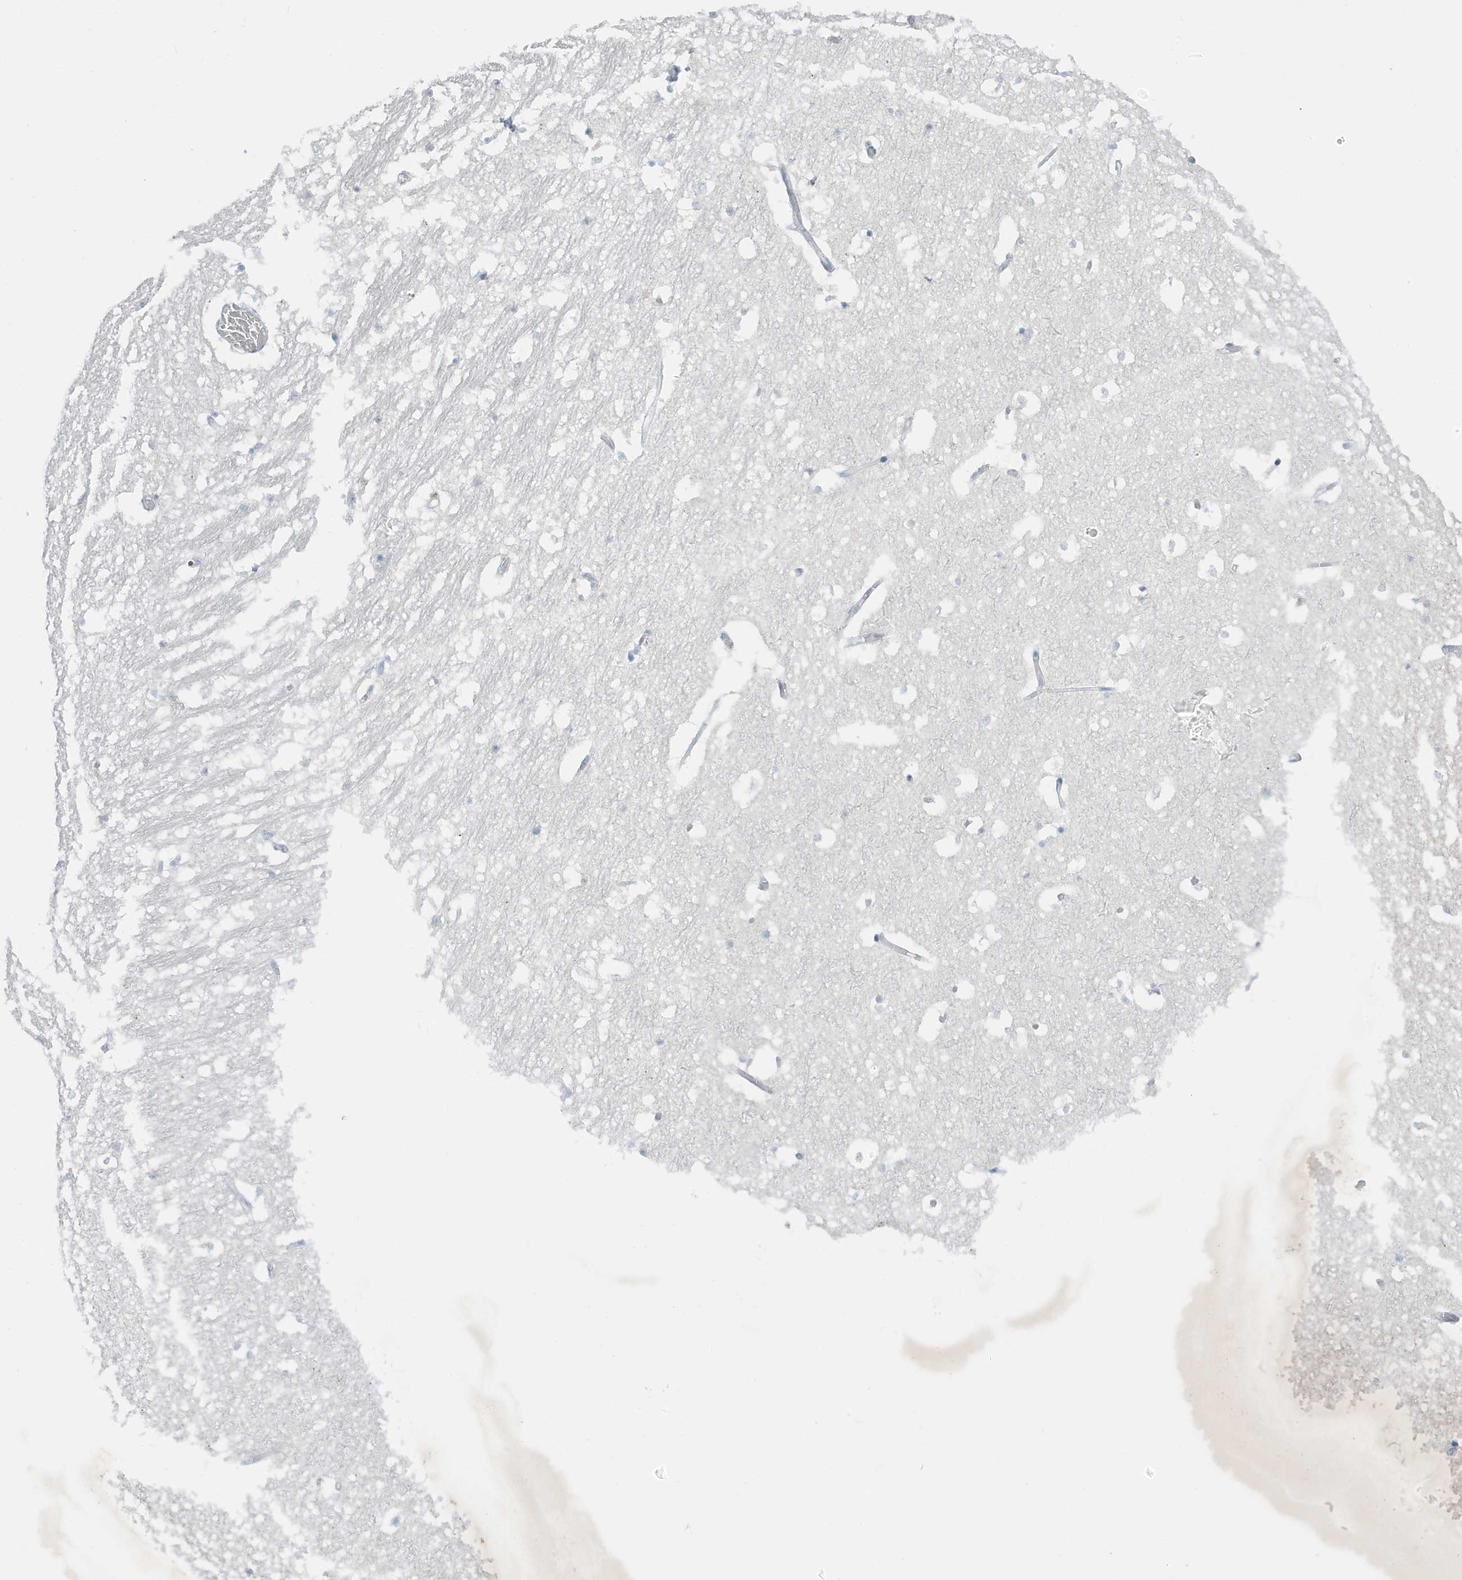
{"staining": {"intensity": "negative", "quantity": "none", "location": "none"}, "tissue": "hippocampus", "cell_type": "Glial cells", "image_type": "normal", "snomed": [{"axis": "morphology", "description": "Normal tissue, NOS"}, {"axis": "topography", "description": "Hippocampus"}], "caption": "Immunohistochemistry photomicrograph of normal human hippocampus stained for a protein (brown), which demonstrates no staining in glial cells. Brightfield microscopy of immunohistochemistry stained with DAB (3,3'-diaminobenzidine) (brown) and hematoxylin (blue), captured at high magnification.", "gene": "ZFP64", "patient": {"sex": "female", "age": 52}}